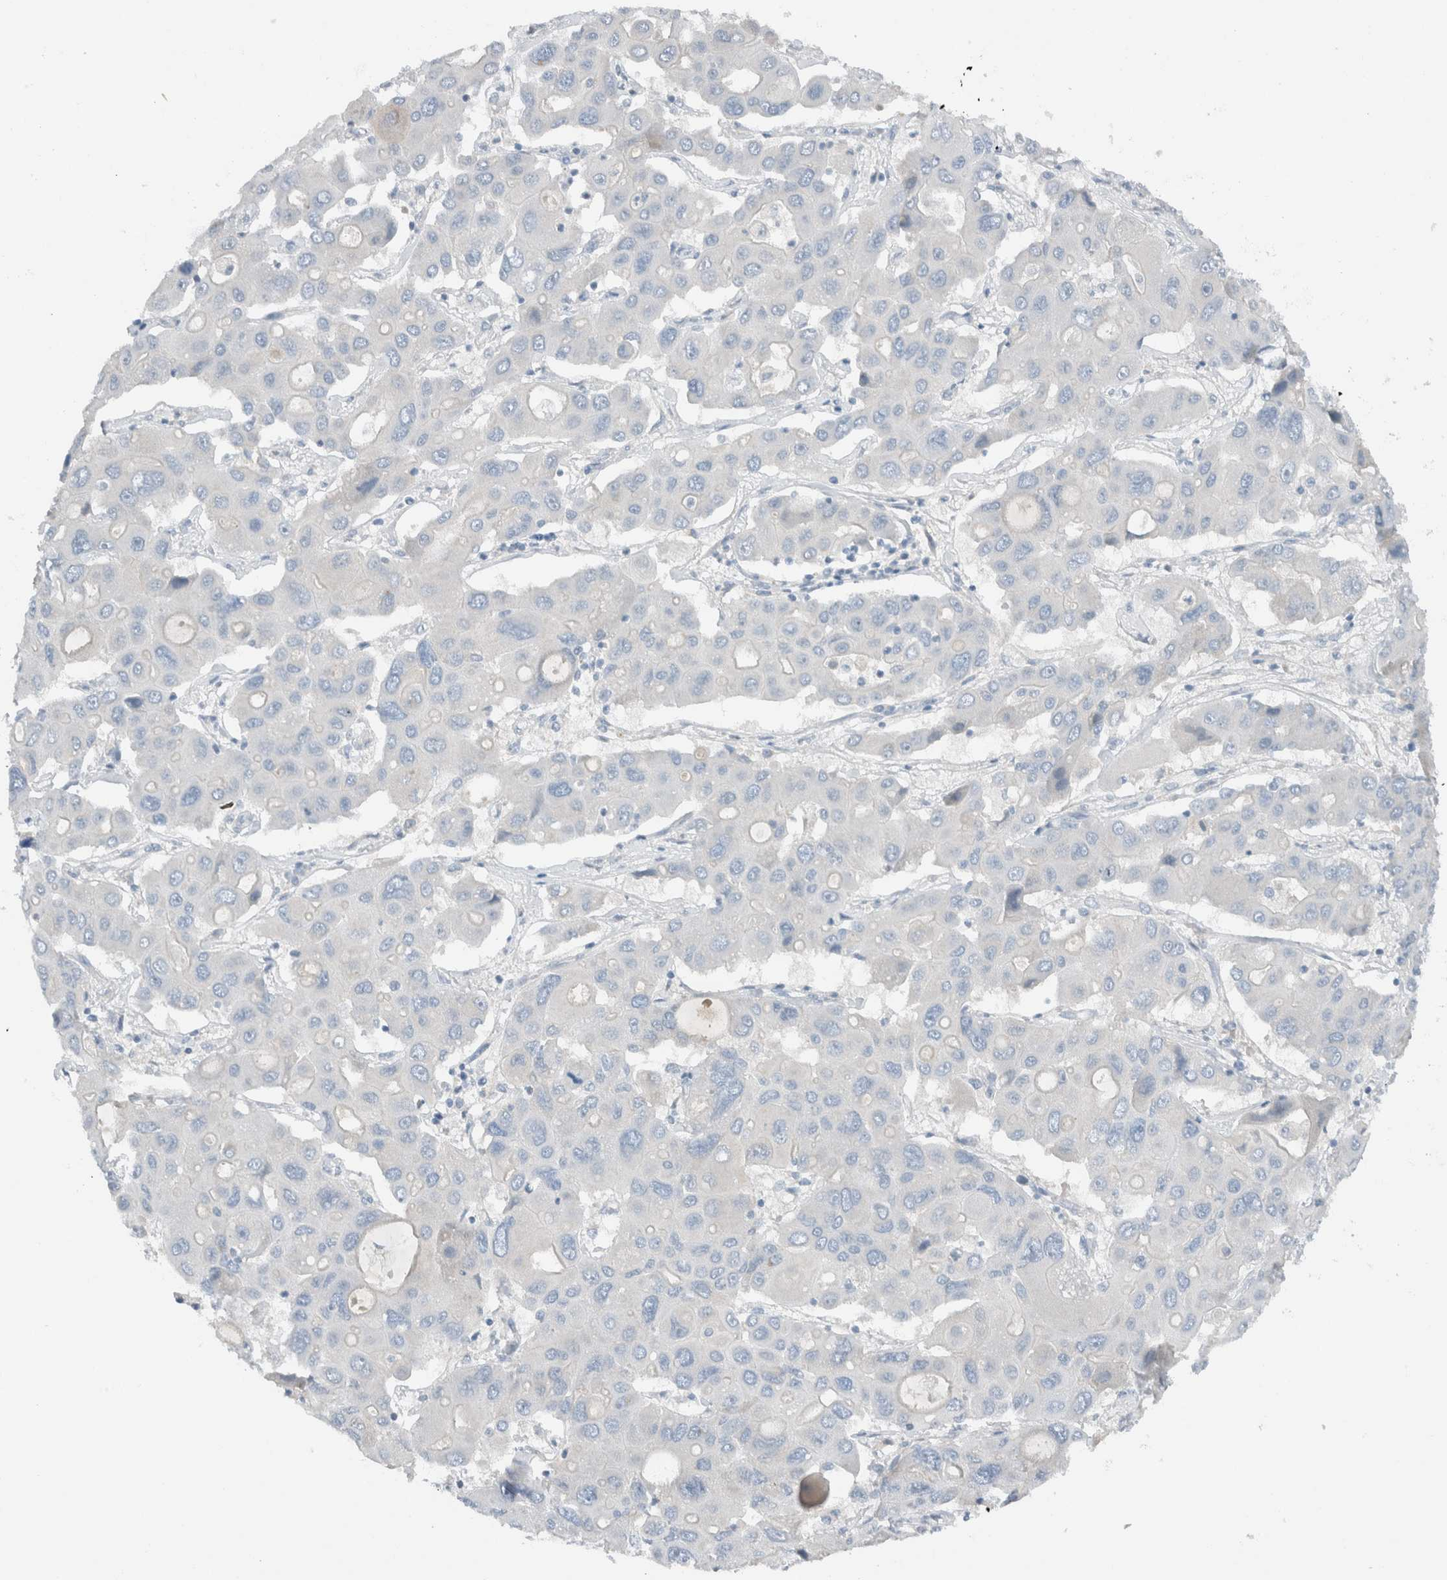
{"staining": {"intensity": "negative", "quantity": "none", "location": "none"}, "tissue": "liver cancer", "cell_type": "Tumor cells", "image_type": "cancer", "snomed": [{"axis": "morphology", "description": "Cholangiocarcinoma"}, {"axis": "topography", "description": "Liver"}], "caption": "Liver cancer (cholangiocarcinoma) stained for a protein using IHC shows no positivity tumor cells.", "gene": "DUOX1", "patient": {"sex": "male", "age": 67}}